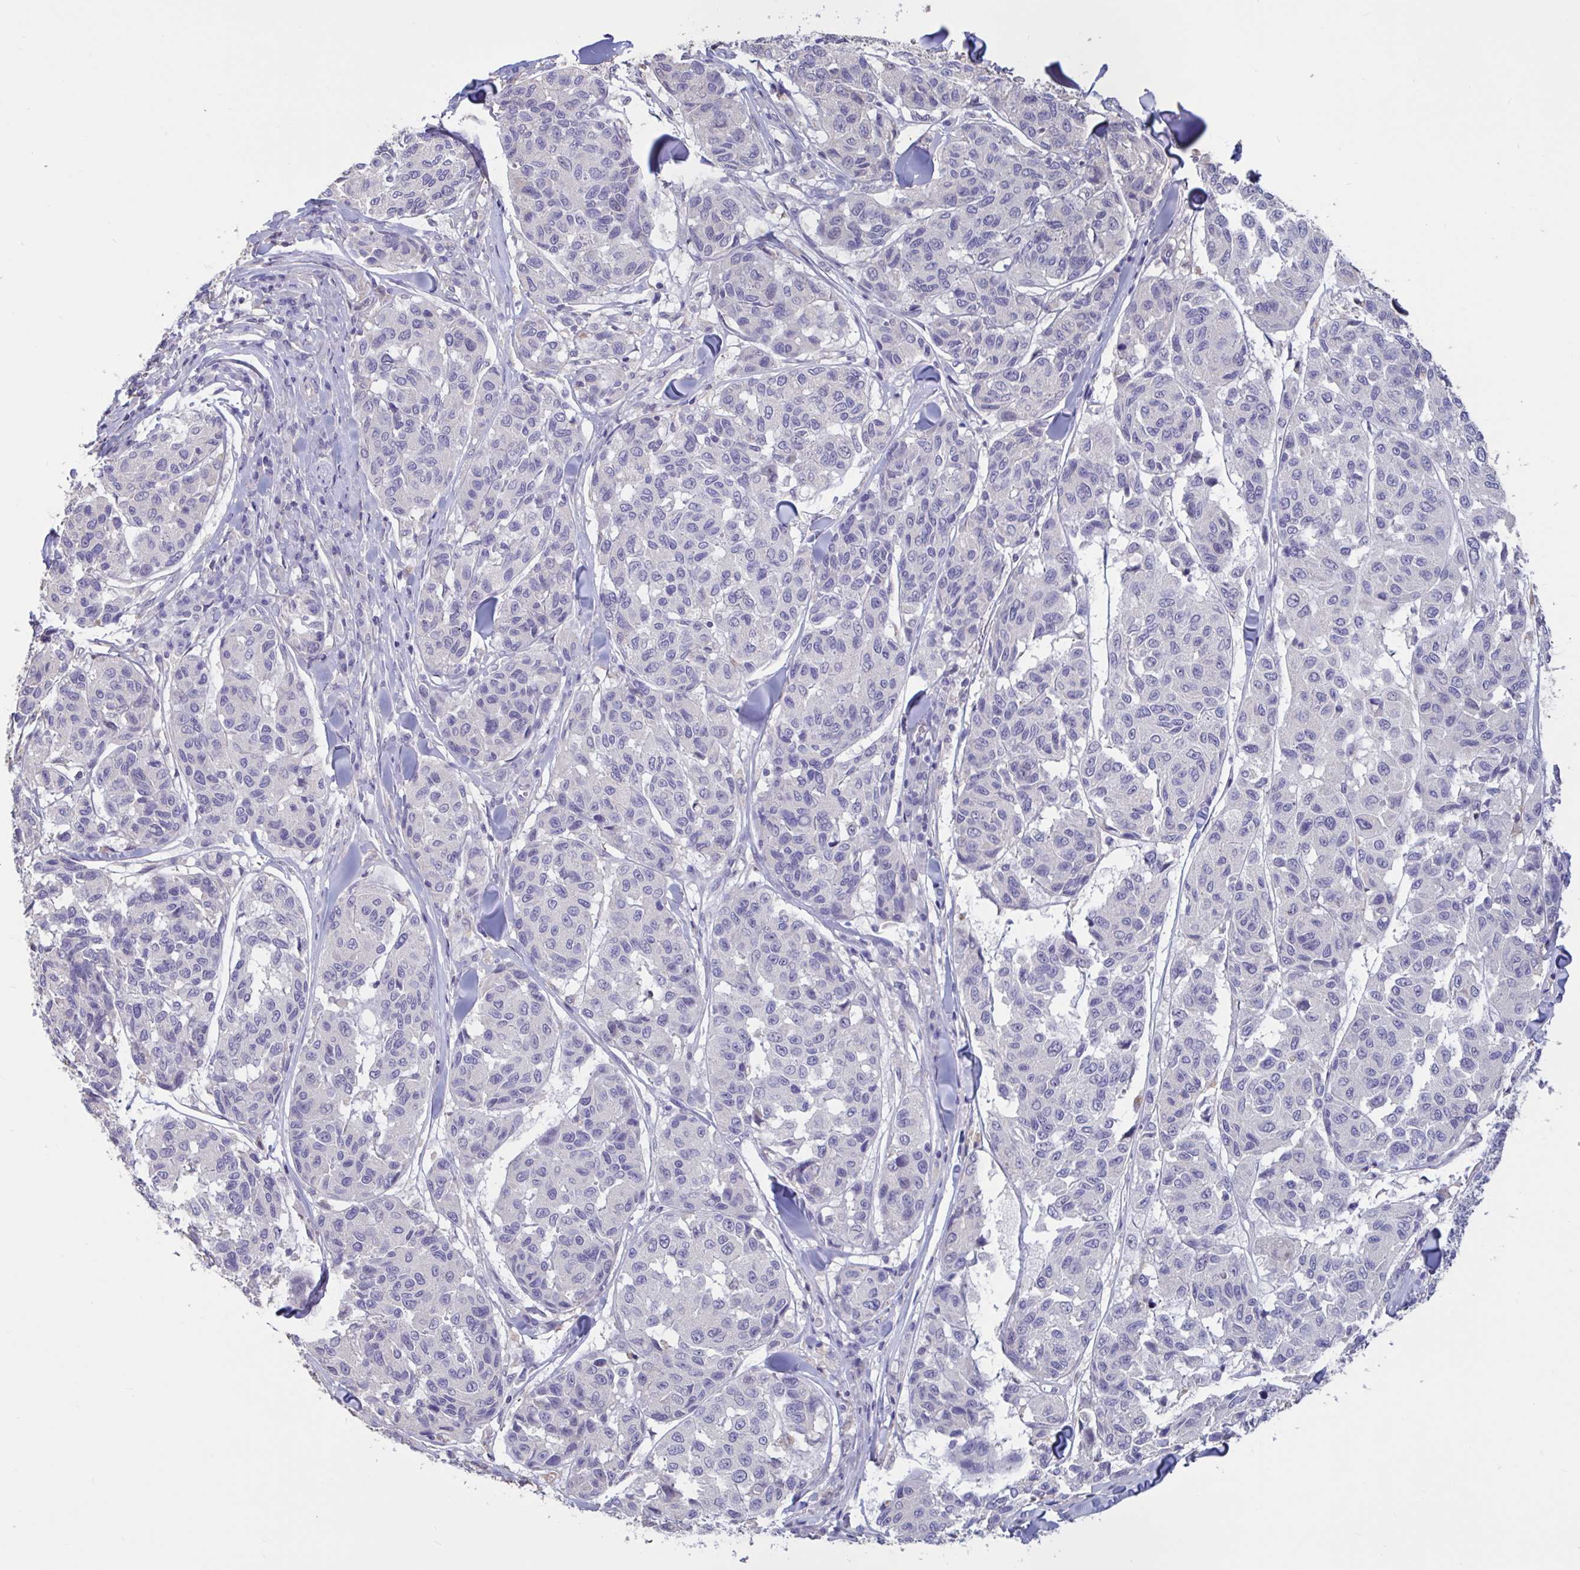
{"staining": {"intensity": "negative", "quantity": "none", "location": "none"}, "tissue": "melanoma", "cell_type": "Tumor cells", "image_type": "cancer", "snomed": [{"axis": "morphology", "description": "Malignant melanoma, NOS"}, {"axis": "topography", "description": "Skin"}], "caption": "An immunohistochemistry (IHC) image of malignant melanoma is shown. There is no staining in tumor cells of malignant melanoma.", "gene": "DDX39A", "patient": {"sex": "female", "age": 66}}